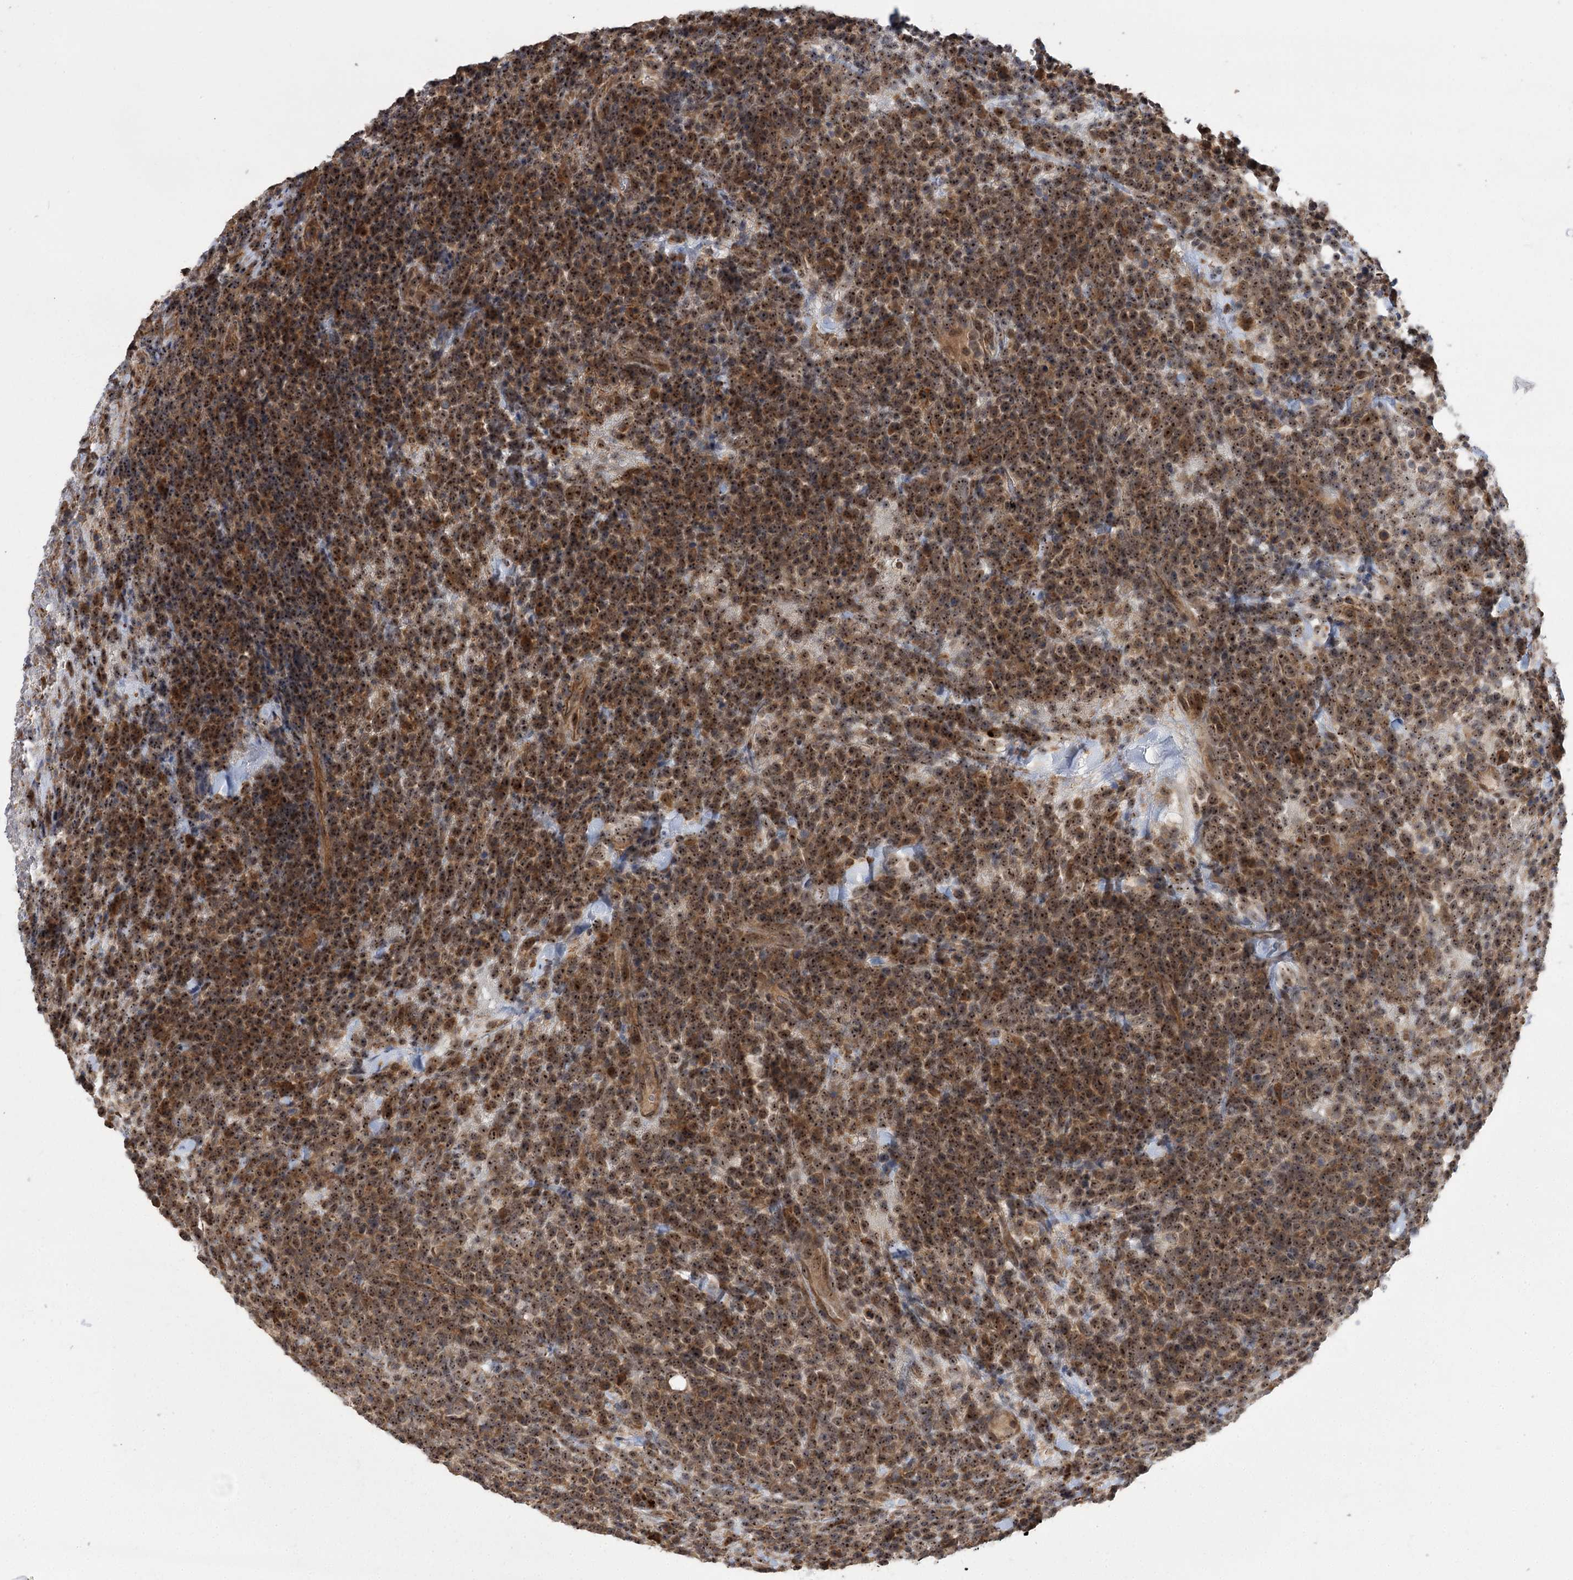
{"staining": {"intensity": "moderate", "quantity": ">75%", "location": "cytoplasmic/membranous,nuclear"}, "tissue": "lymphoma", "cell_type": "Tumor cells", "image_type": "cancer", "snomed": [{"axis": "morphology", "description": "Malignant lymphoma, non-Hodgkin's type, High grade"}, {"axis": "topography", "description": "Colon"}], "caption": "Protein expression analysis of human lymphoma reveals moderate cytoplasmic/membranous and nuclear staining in approximately >75% of tumor cells.", "gene": "SERGEF", "patient": {"sex": "female", "age": 53}}